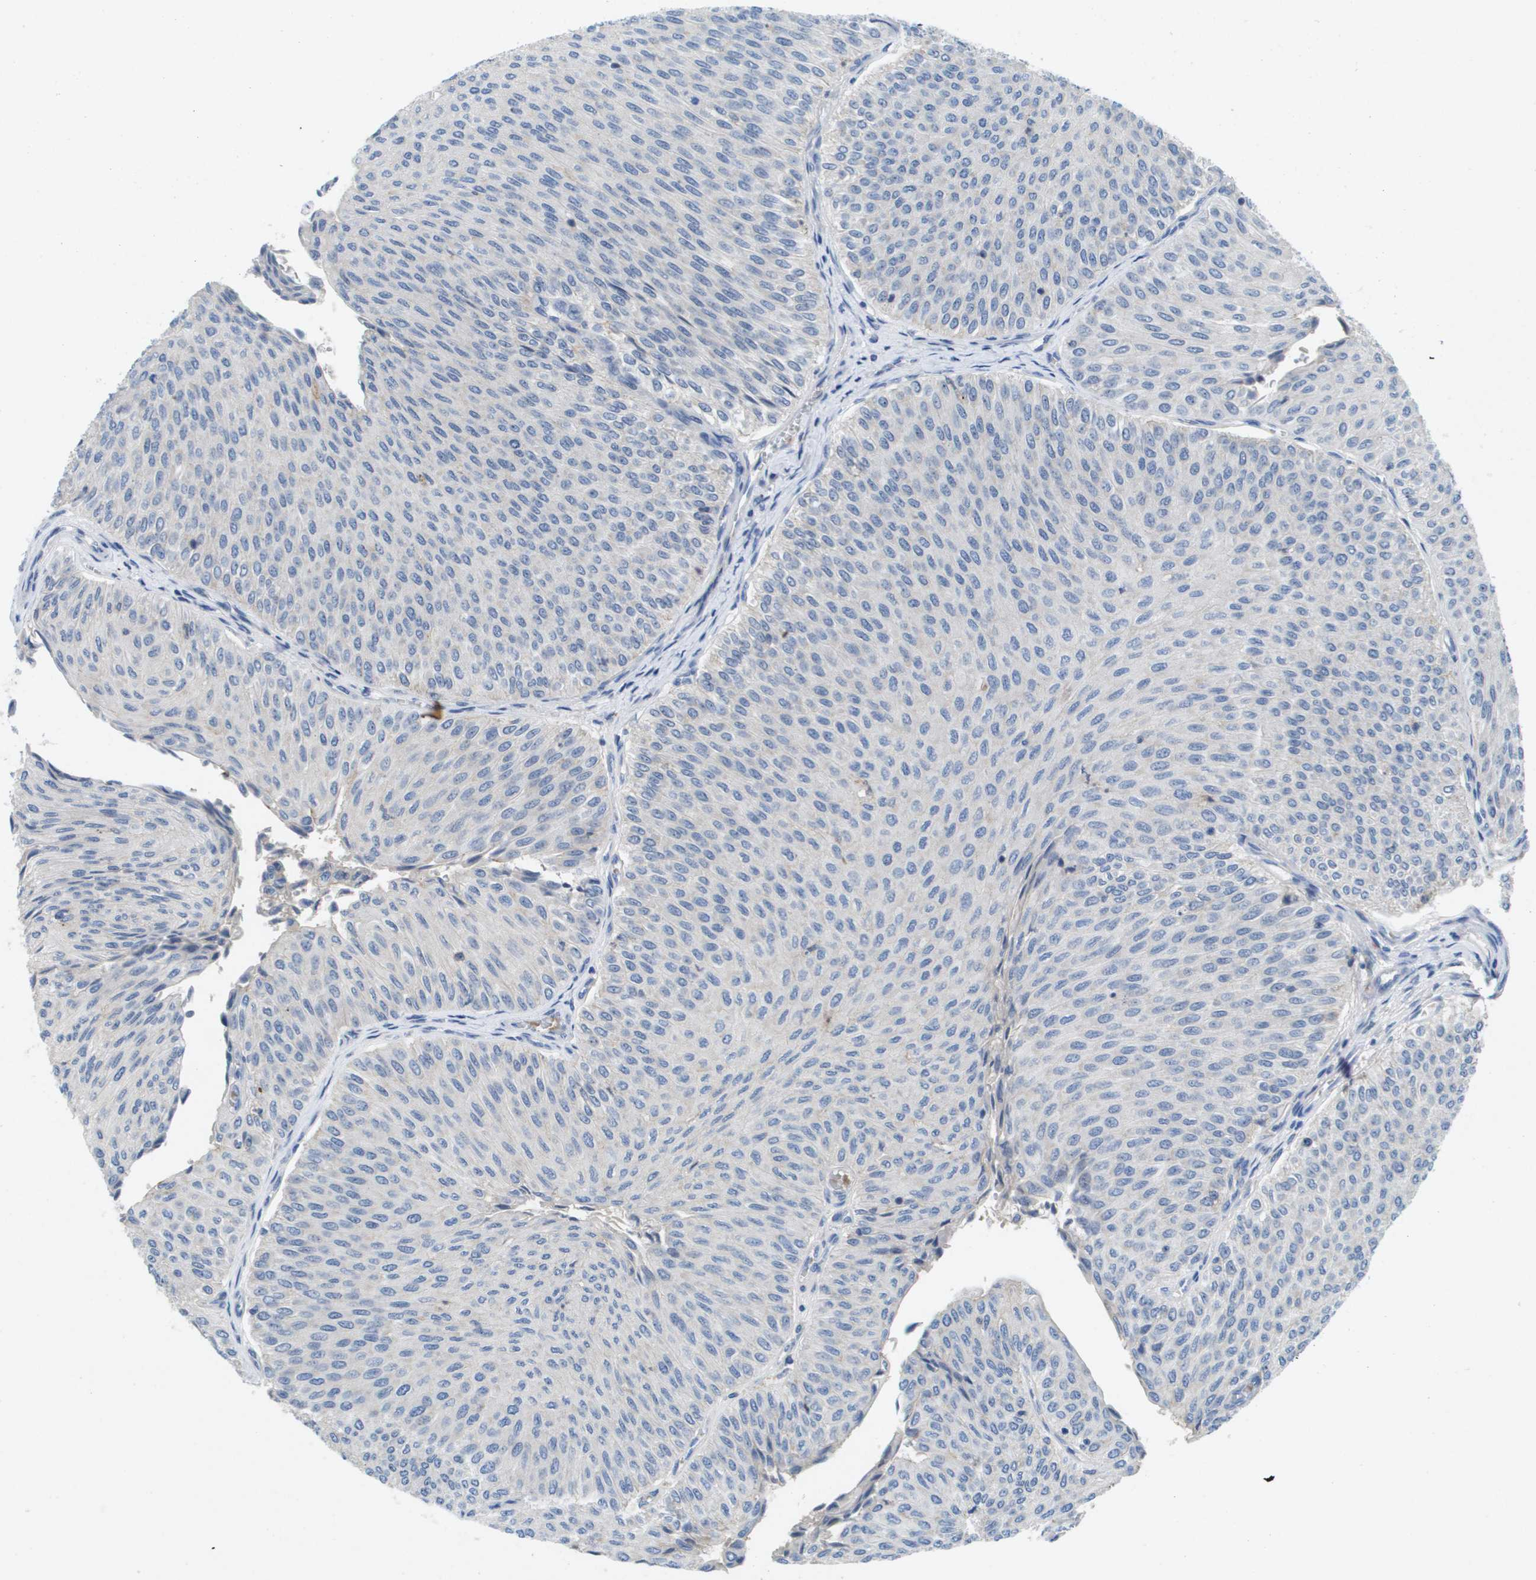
{"staining": {"intensity": "negative", "quantity": "none", "location": "none"}, "tissue": "urothelial cancer", "cell_type": "Tumor cells", "image_type": "cancer", "snomed": [{"axis": "morphology", "description": "Urothelial carcinoma, Low grade"}, {"axis": "topography", "description": "Urinary bladder"}], "caption": "An image of urothelial cancer stained for a protein displays no brown staining in tumor cells.", "gene": "LIPG", "patient": {"sex": "male", "age": 78}}